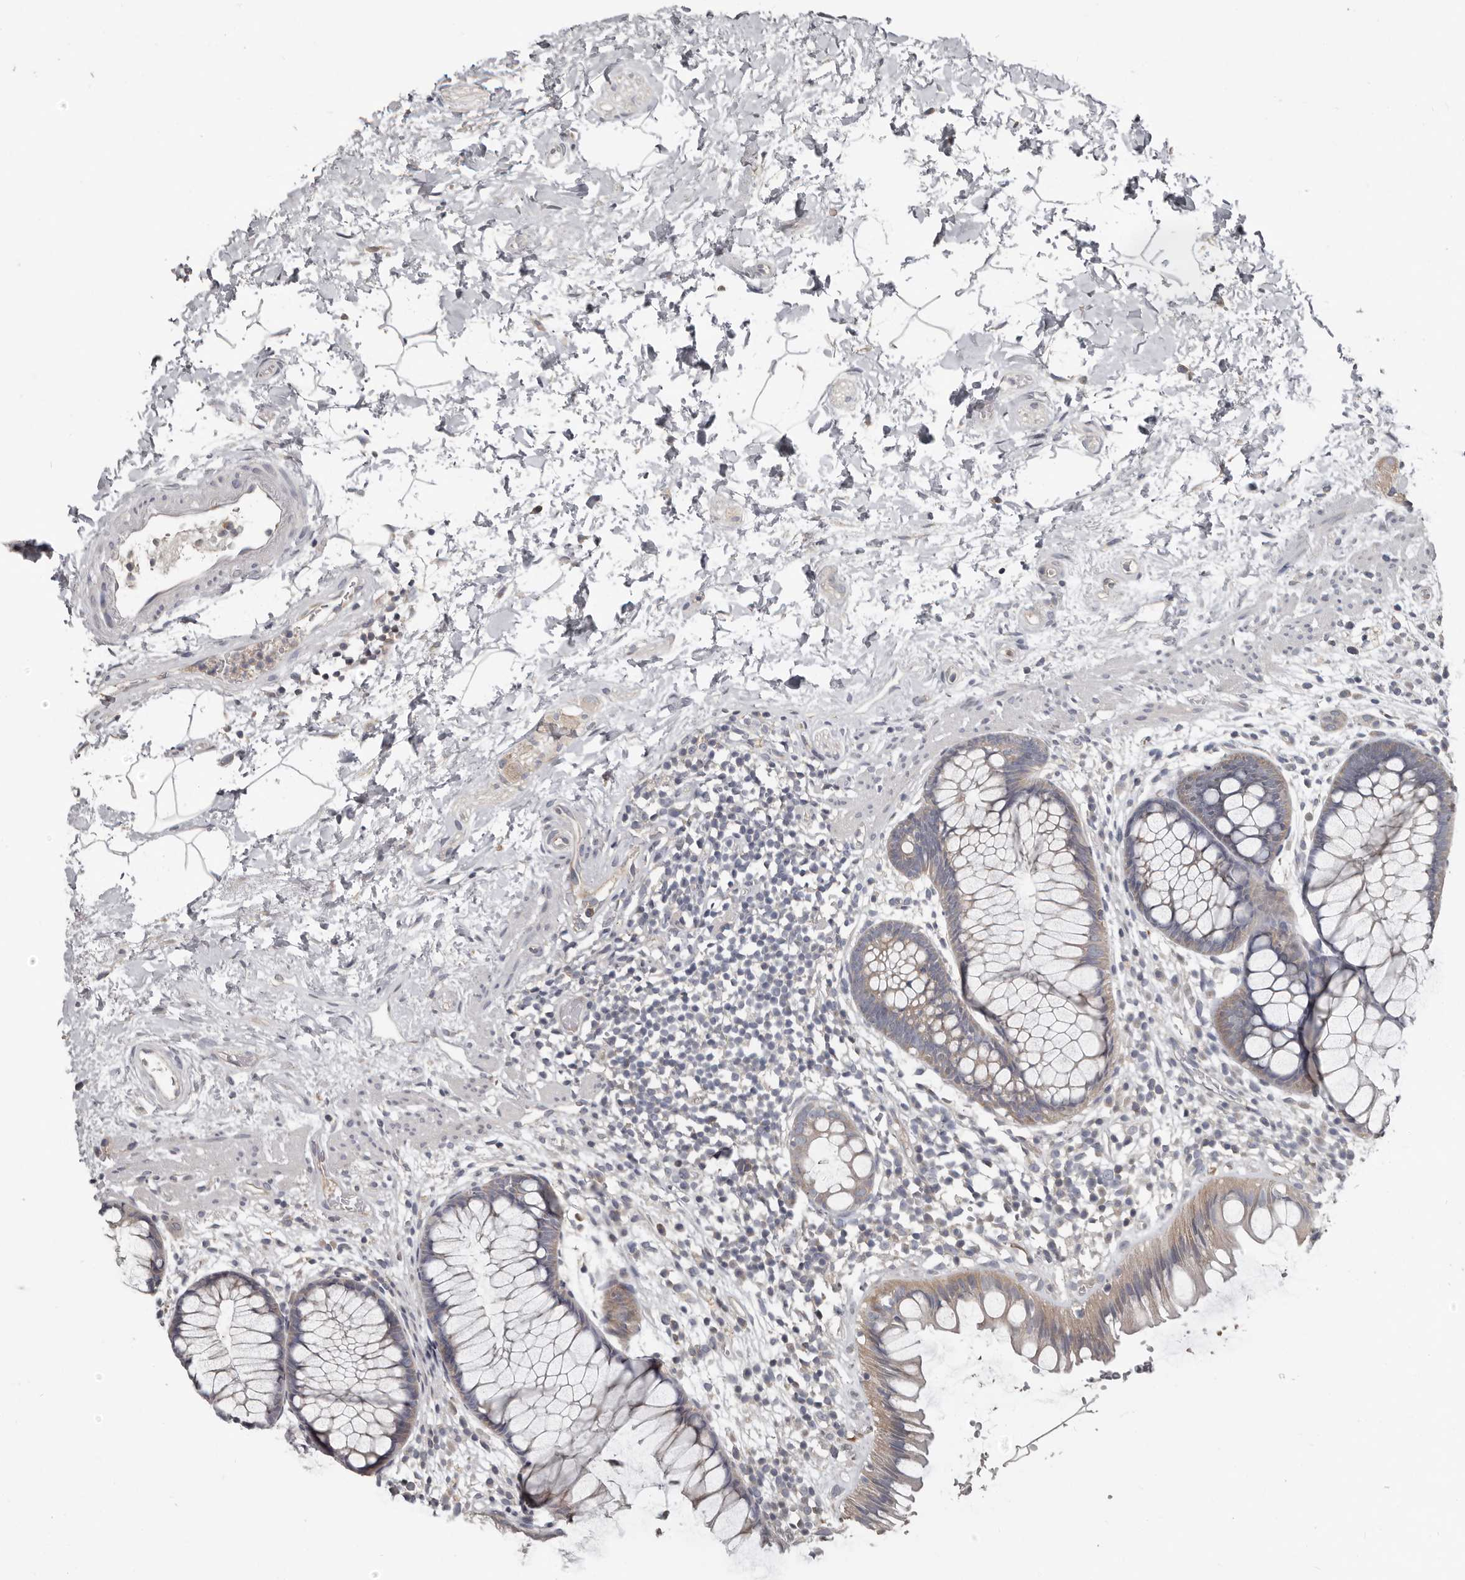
{"staining": {"intensity": "weak", "quantity": "25%-75%", "location": "cytoplasmic/membranous"}, "tissue": "rectum", "cell_type": "Glandular cells", "image_type": "normal", "snomed": [{"axis": "morphology", "description": "Normal tissue, NOS"}, {"axis": "topography", "description": "Rectum"}], "caption": "Immunohistochemistry (IHC) (DAB (3,3'-diaminobenzidine)) staining of normal human rectum shows weak cytoplasmic/membranous protein staining in approximately 25%-75% of glandular cells.", "gene": "CA6", "patient": {"sex": "male", "age": 51}}